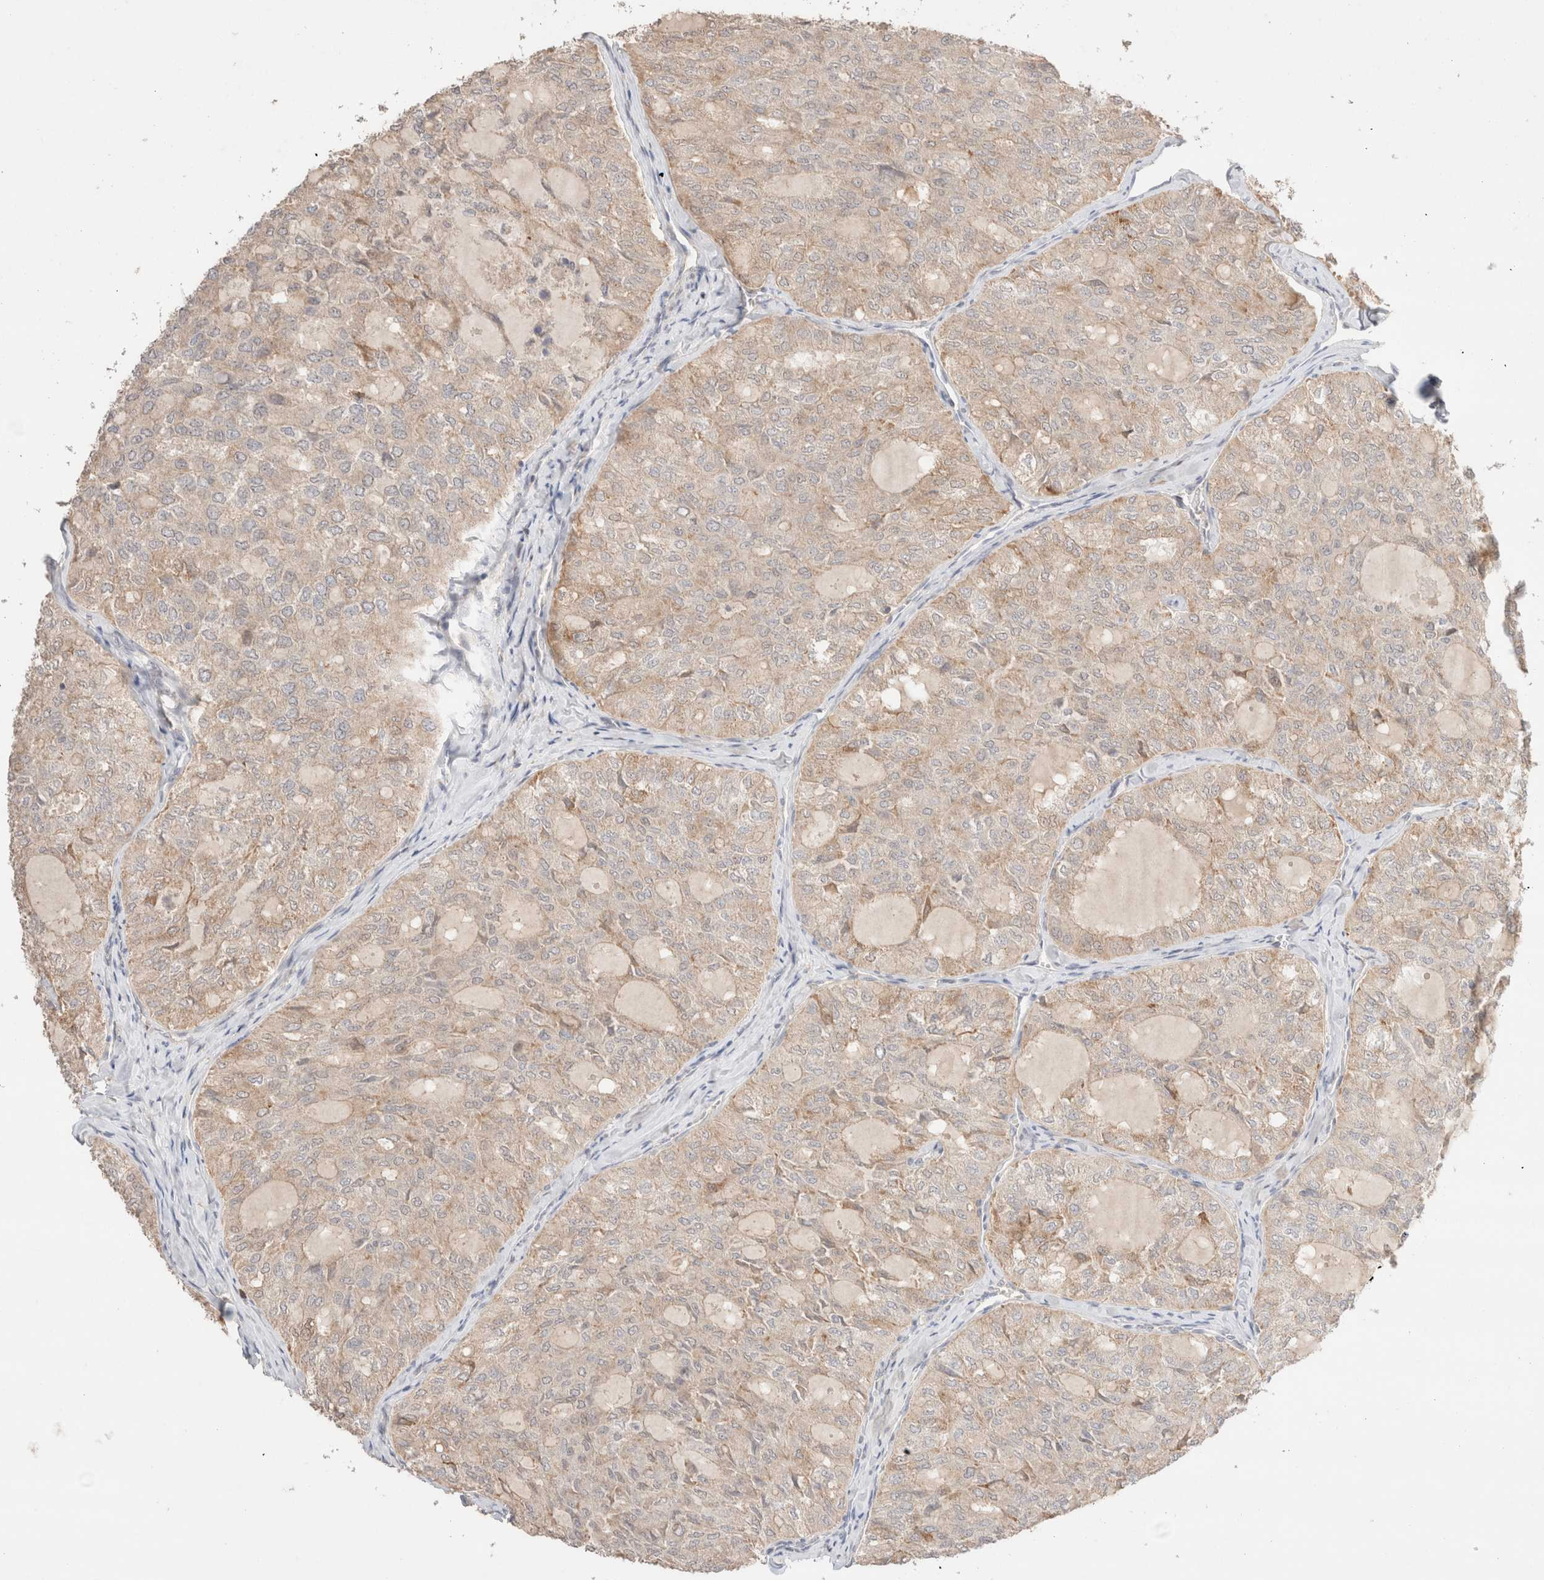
{"staining": {"intensity": "weak", "quantity": ">75%", "location": "cytoplasmic/membranous"}, "tissue": "thyroid cancer", "cell_type": "Tumor cells", "image_type": "cancer", "snomed": [{"axis": "morphology", "description": "Follicular adenoma carcinoma, NOS"}, {"axis": "topography", "description": "Thyroid gland"}], "caption": "Protein expression analysis of human thyroid cancer (follicular adenoma carcinoma) reveals weak cytoplasmic/membranous positivity in about >75% of tumor cells. The protein of interest is shown in brown color, while the nuclei are stained blue.", "gene": "TRIM41", "patient": {"sex": "male", "age": 75}}